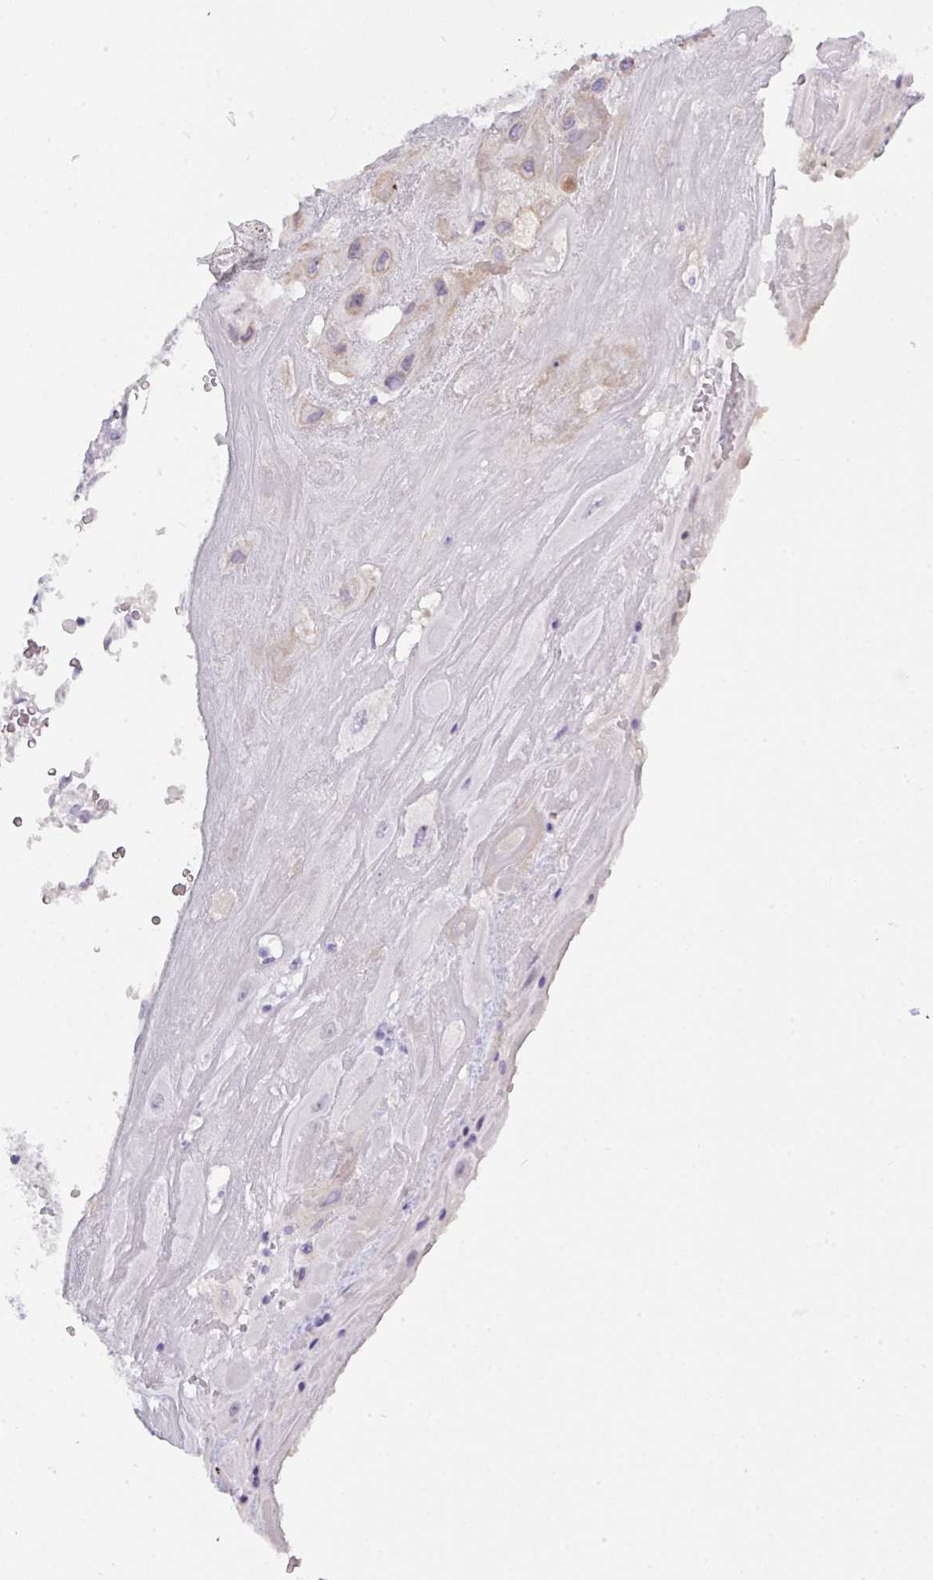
{"staining": {"intensity": "negative", "quantity": "none", "location": "none"}, "tissue": "placenta", "cell_type": "Decidual cells", "image_type": "normal", "snomed": [{"axis": "morphology", "description": "Normal tissue, NOS"}, {"axis": "topography", "description": "Placenta"}], "caption": "IHC of benign placenta displays no expression in decidual cells. (Stains: DAB immunohistochemistry with hematoxylin counter stain, Microscopy: brightfield microscopy at high magnification).", "gene": "MRM2", "patient": {"sex": "female", "age": 32}}